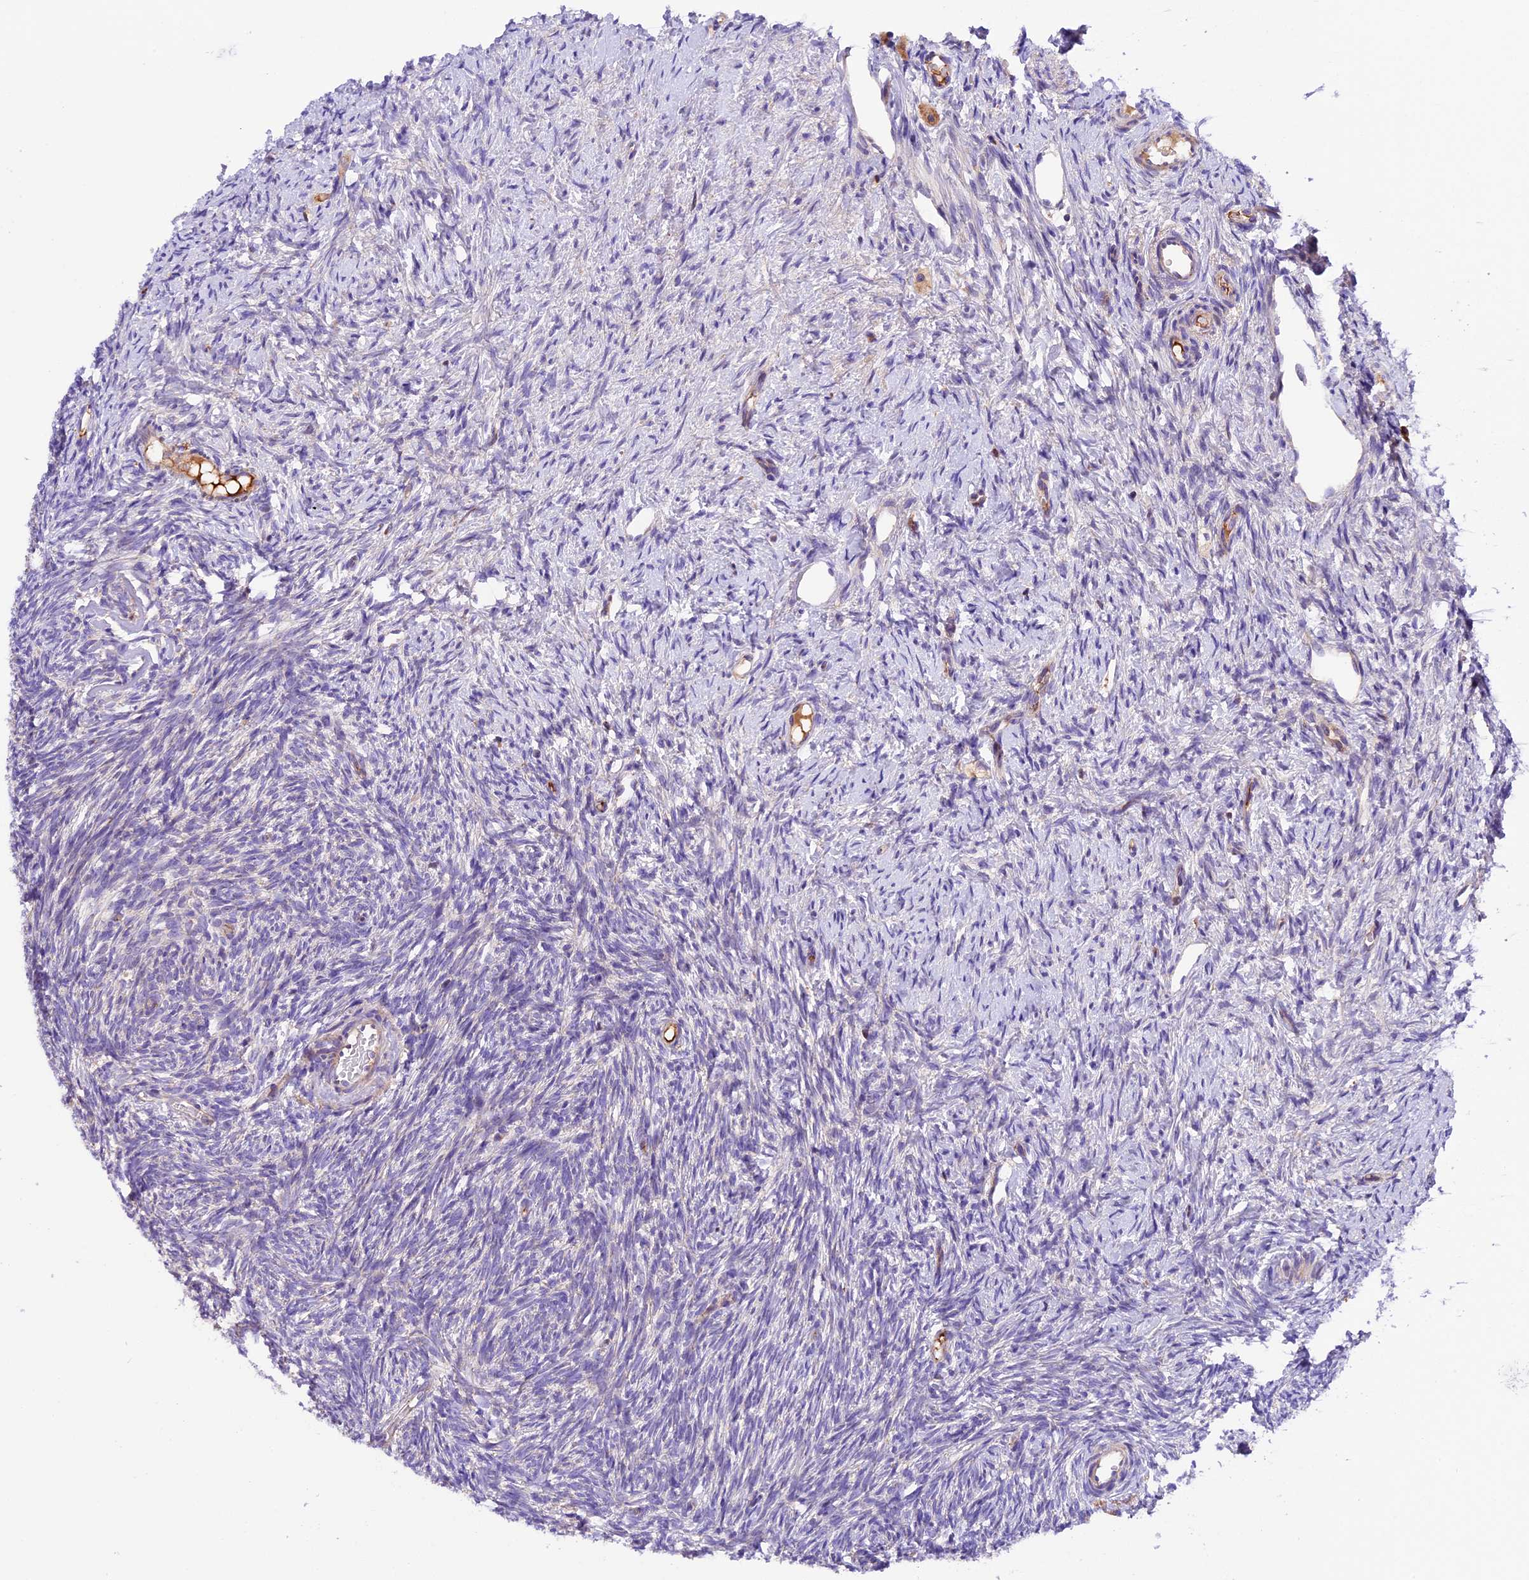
{"staining": {"intensity": "negative", "quantity": "none", "location": "none"}, "tissue": "ovary", "cell_type": "Ovarian stroma cells", "image_type": "normal", "snomed": [{"axis": "morphology", "description": "Normal tissue, NOS"}, {"axis": "topography", "description": "Ovary"}], "caption": "The photomicrograph shows no staining of ovarian stroma cells in normal ovary.", "gene": "METTL22", "patient": {"sex": "female", "age": 51}}